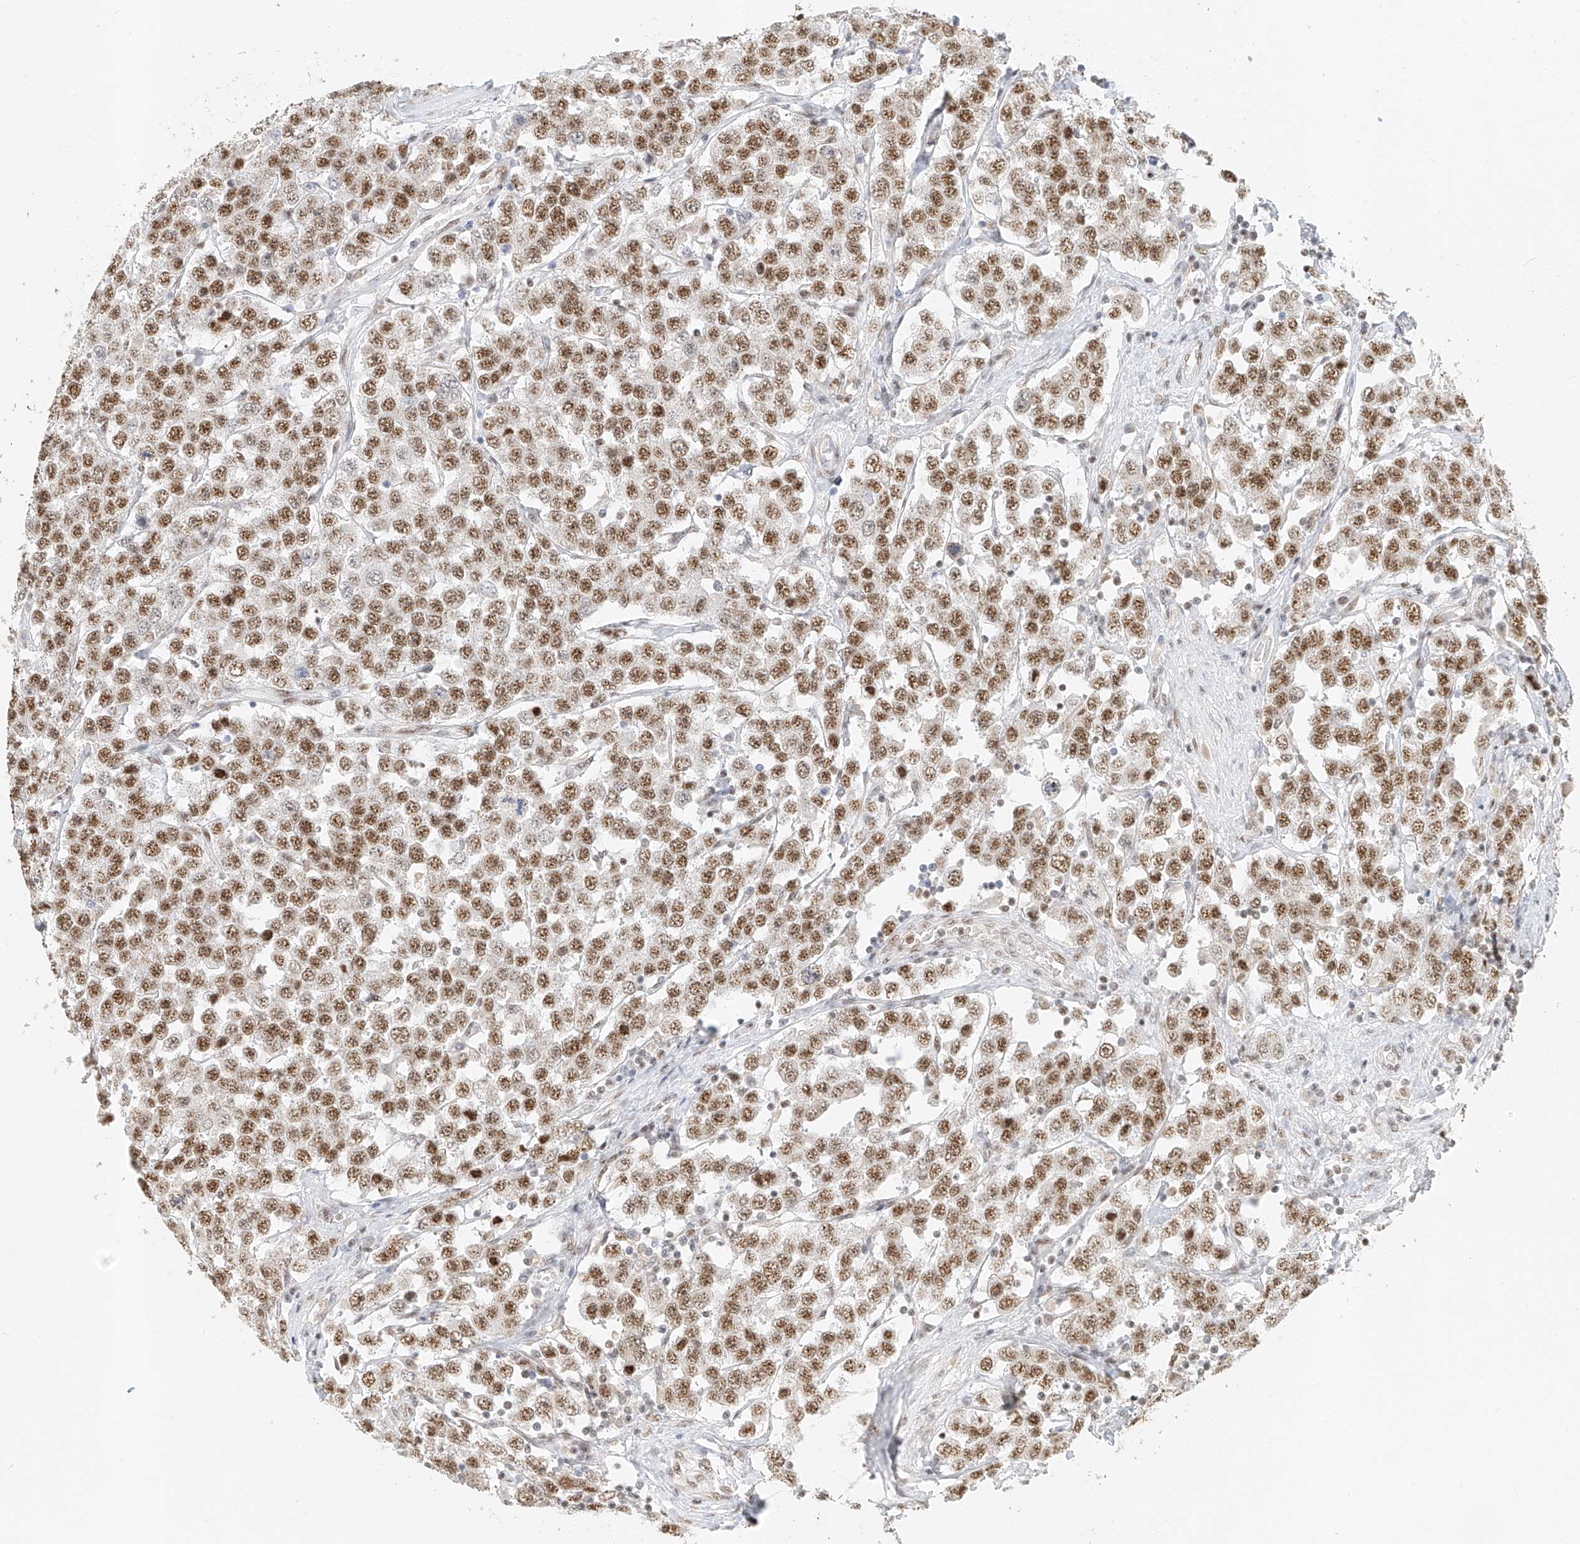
{"staining": {"intensity": "moderate", "quantity": ">75%", "location": "nuclear"}, "tissue": "testis cancer", "cell_type": "Tumor cells", "image_type": "cancer", "snomed": [{"axis": "morphology", "description": "Seminoma, NOS"}, {"axis": "topography", "description": "Testis"}], "caption": "Protein analysis of testis seminoma tissue shows moderate nuclear staining in approximately >75% of tumor cells. The staining was performed using DAB to visualize the protein expression in brown, while the nuclei were stained in blue with hematoxylin (Magnification: 20x).", "gene": "CXorf58", "patient": {"sex": "male", "age": 28}}